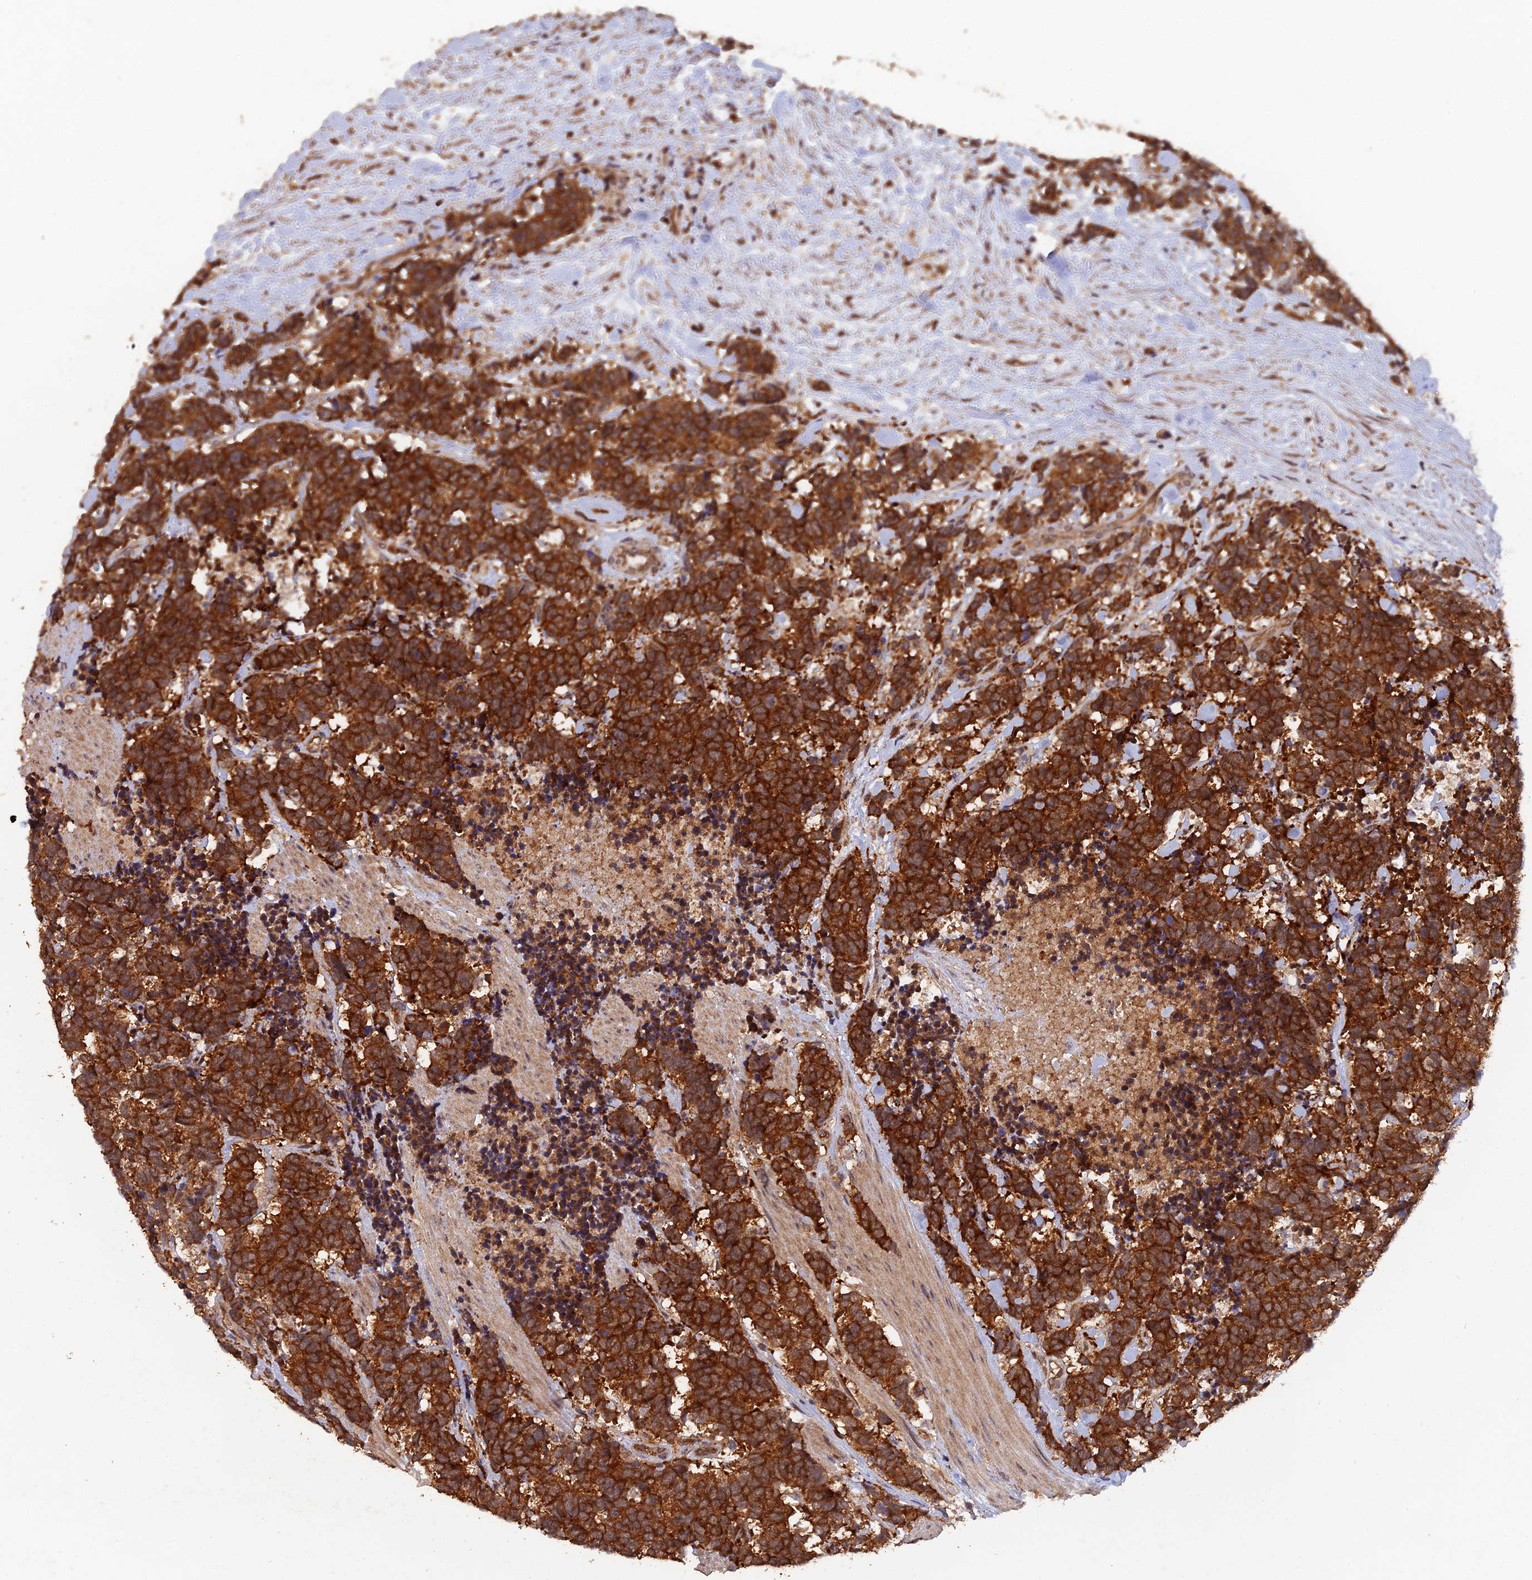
{"staining": {"intensity": "strong", "quantity": ">75%", "location": "cytoplasmic/membranous"}, "tissue": "carcinoid", "cell_type": "Tumor cells", "image_type": "cancer", "snomed": [{"axis": "morphology", "description": "Carcinoma, NOS"}, {"axis": "morphology", "description": "Carcinoid, malignant, NOS"}, {"axis": "topography", "description": "Prostate"}], "caption": "Tumor cells exhibit high levels of strong cytoplasmic/membranous positivity in about >75% of cells in carcinoid.", "gene": "RALGAPA2", "patient": {"sex": "male", "age": 57}}